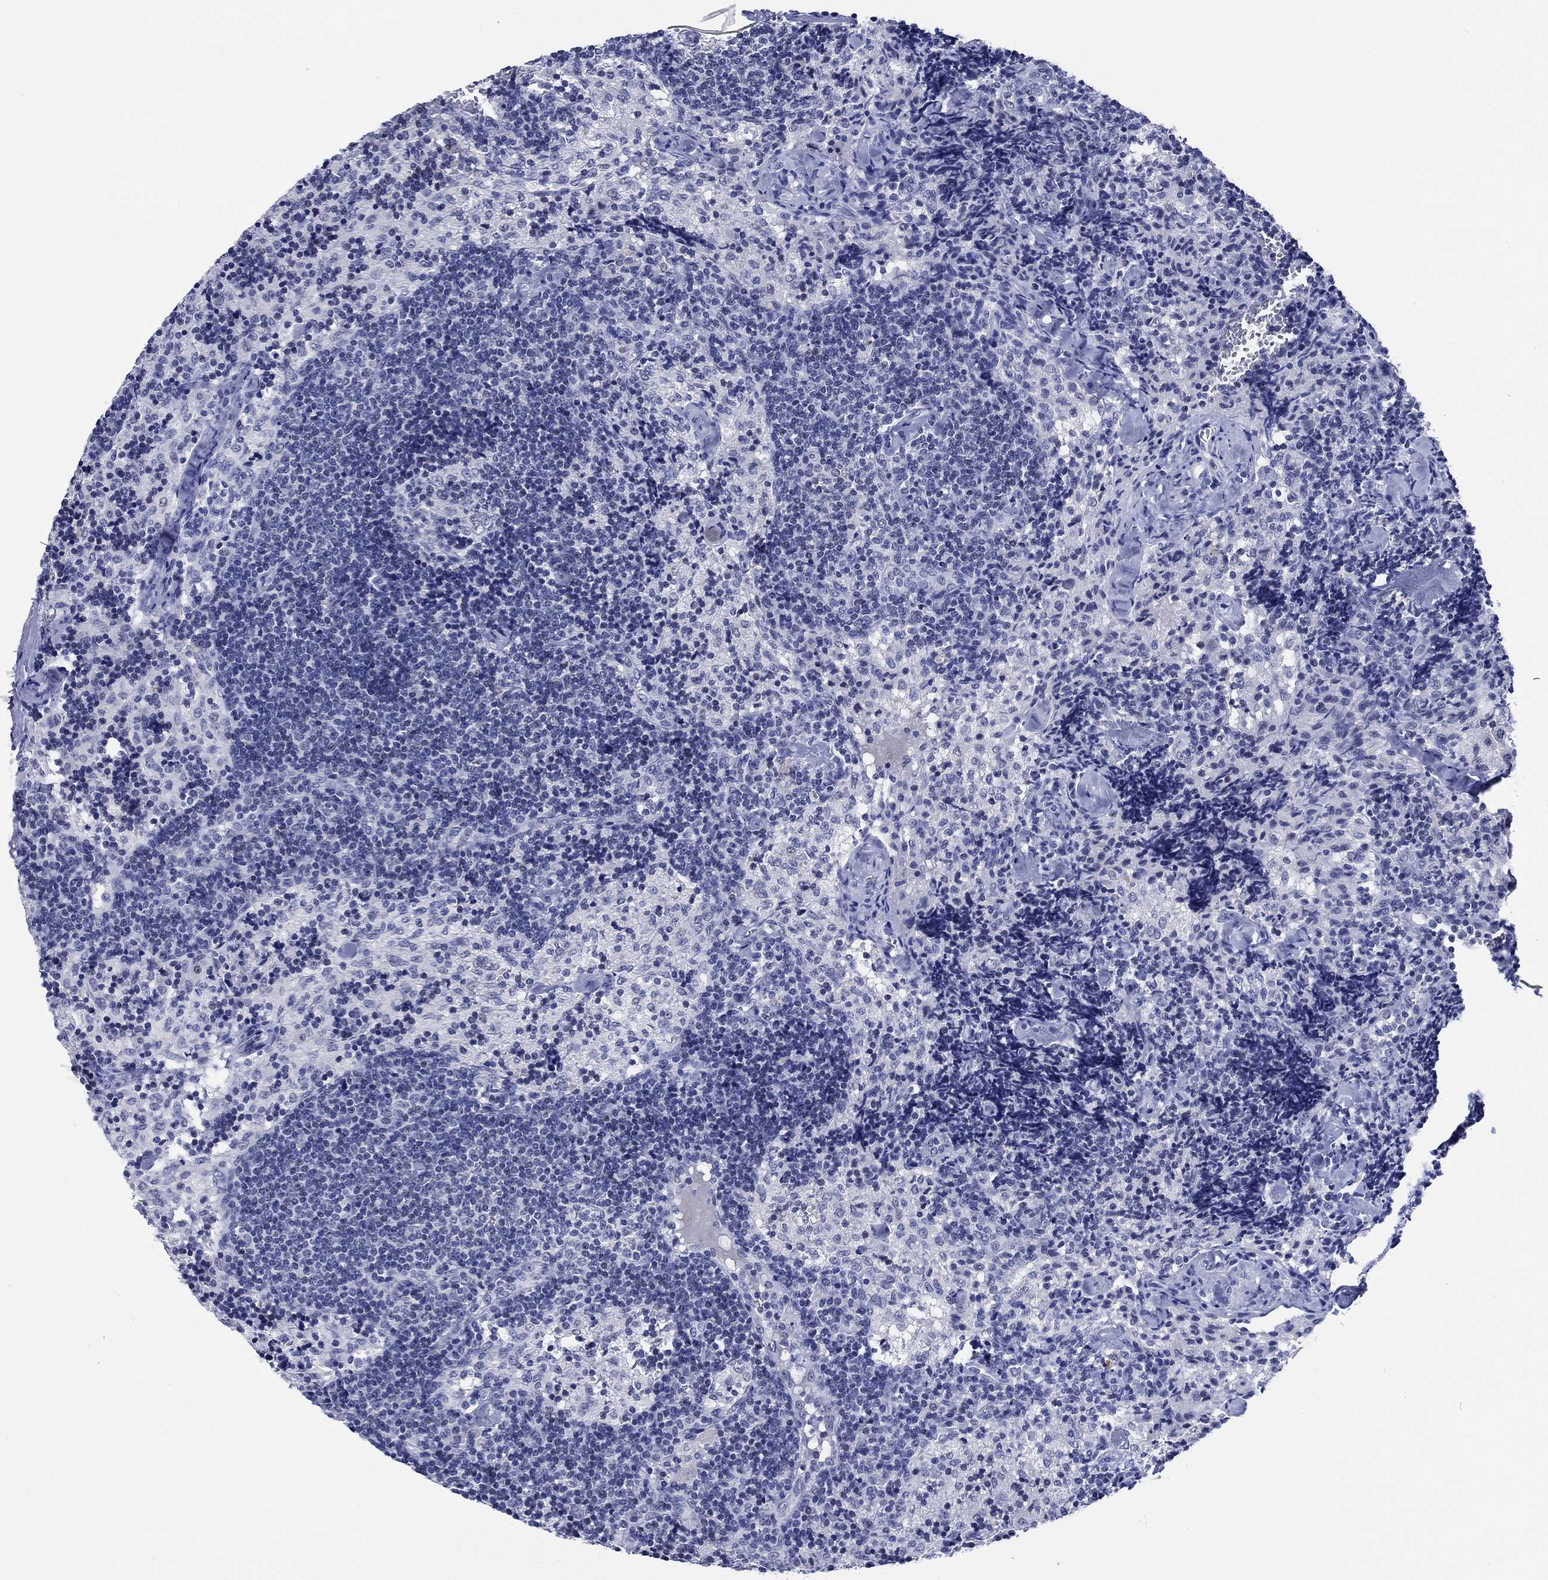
{"staining": {"intensity": "negative", "quantity": "none", "location": "none"}, "tissue": "lymph node", "cell_type": "Germinal center cells", "image_type": "normal", "snomed": [{"axis": "morphology", "description": "Normal tissue, NOS"}, {"axis": "topography", "description": "Lymph node"}], "caption": "Photomicrograph shows no significant protein positivity in germinal center cells of unremarkable lymph node.", "gene": "ZNF446", "patient": {"sex": "female", "age": 52}}